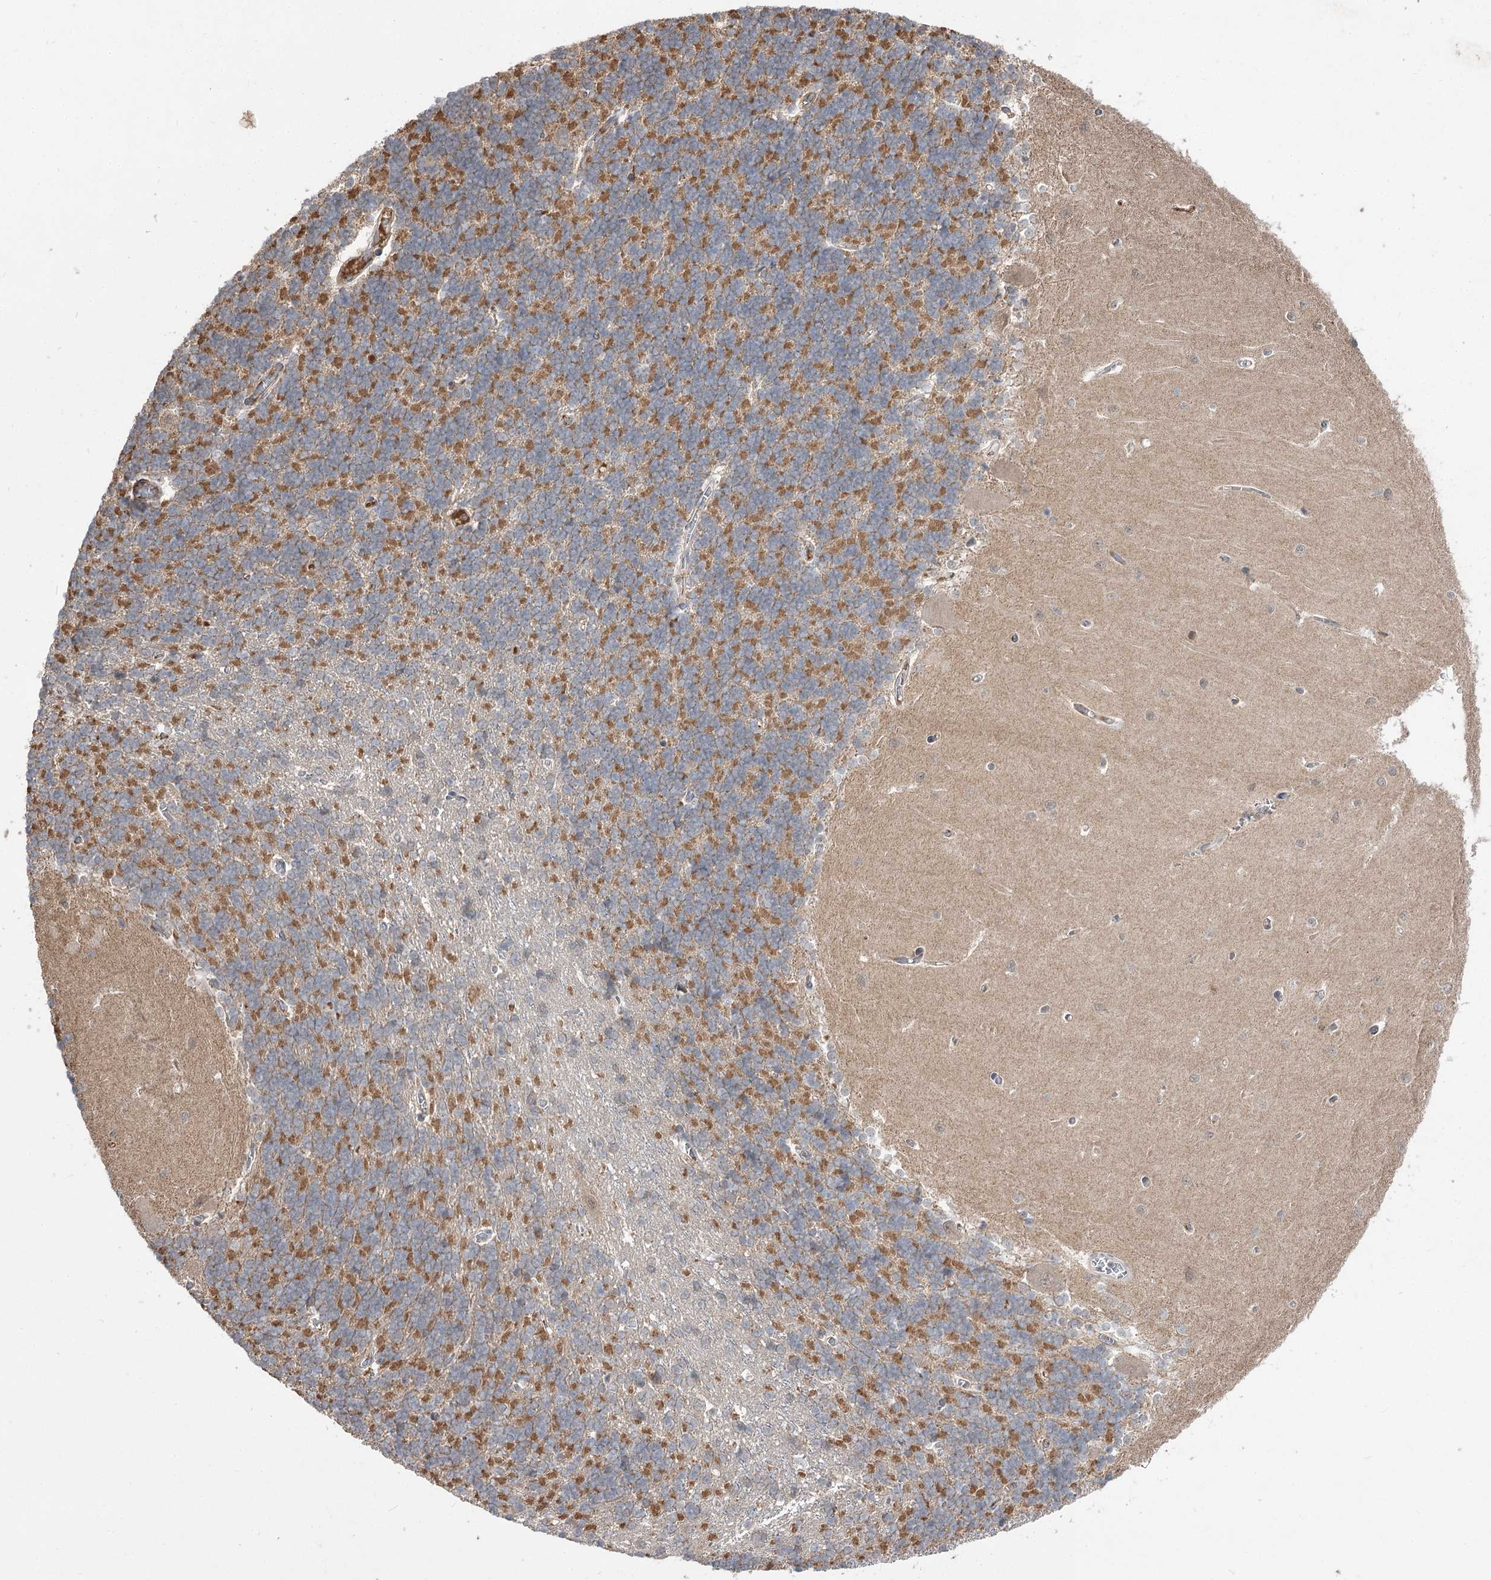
{"staining": {"intensity": "moderate", "quantity": "25%-75%", "location": "cytoplasmic/membranous"}, "tissue": "cerebellum", "cell_type": "Cells in granular layer", "image_type": "normal", "snomed": [{"axis": "morphology", "description": "Normal tissue, NOS"}, {"axis": "topography", "description": "Cerebellum"}], "caption": "A brown stain highlights moderate cytoplasmic/membranous staining of a protein in cells in granular layer of benign cerebellum.", "gene": "HELT", "patient": {"sex": "male", "age": 37}}